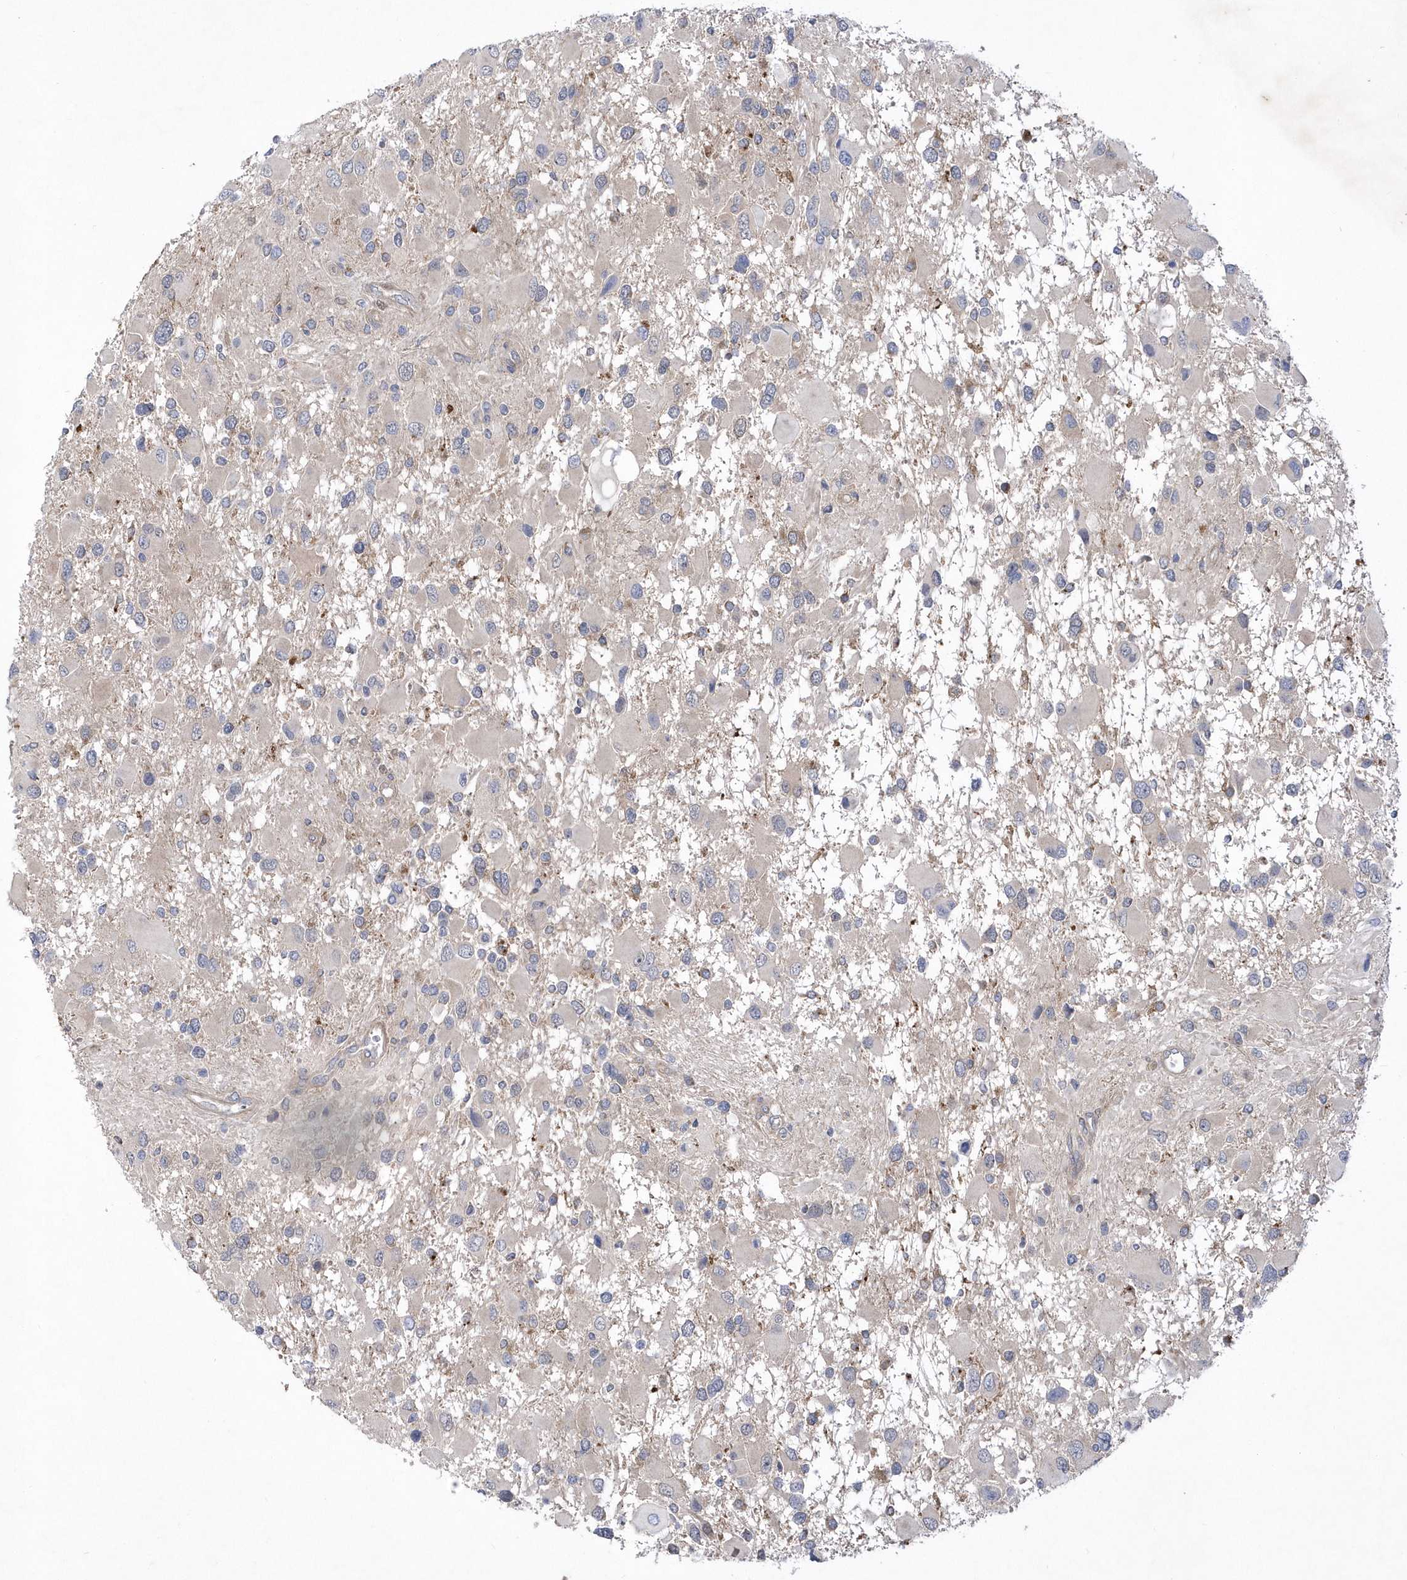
{"staining": {"intensity": "negative", "quantity": "none", "location": "none"}, "tissue": "glioma", "cell_type": "Tumor cells", "image_type": "cancer", "snomed": [{"axis": "morphology", "description": "Glioma, malignant, High grade"}, {"axis": "topography", "description": "Brain"}], "caption": "Malignant glioma (high-grade) was stained to show a protein in brown. There is no significant positivity in tumor cells.", "gene": "LONRF2", "patient": {"sex": "male", "age": 53}}